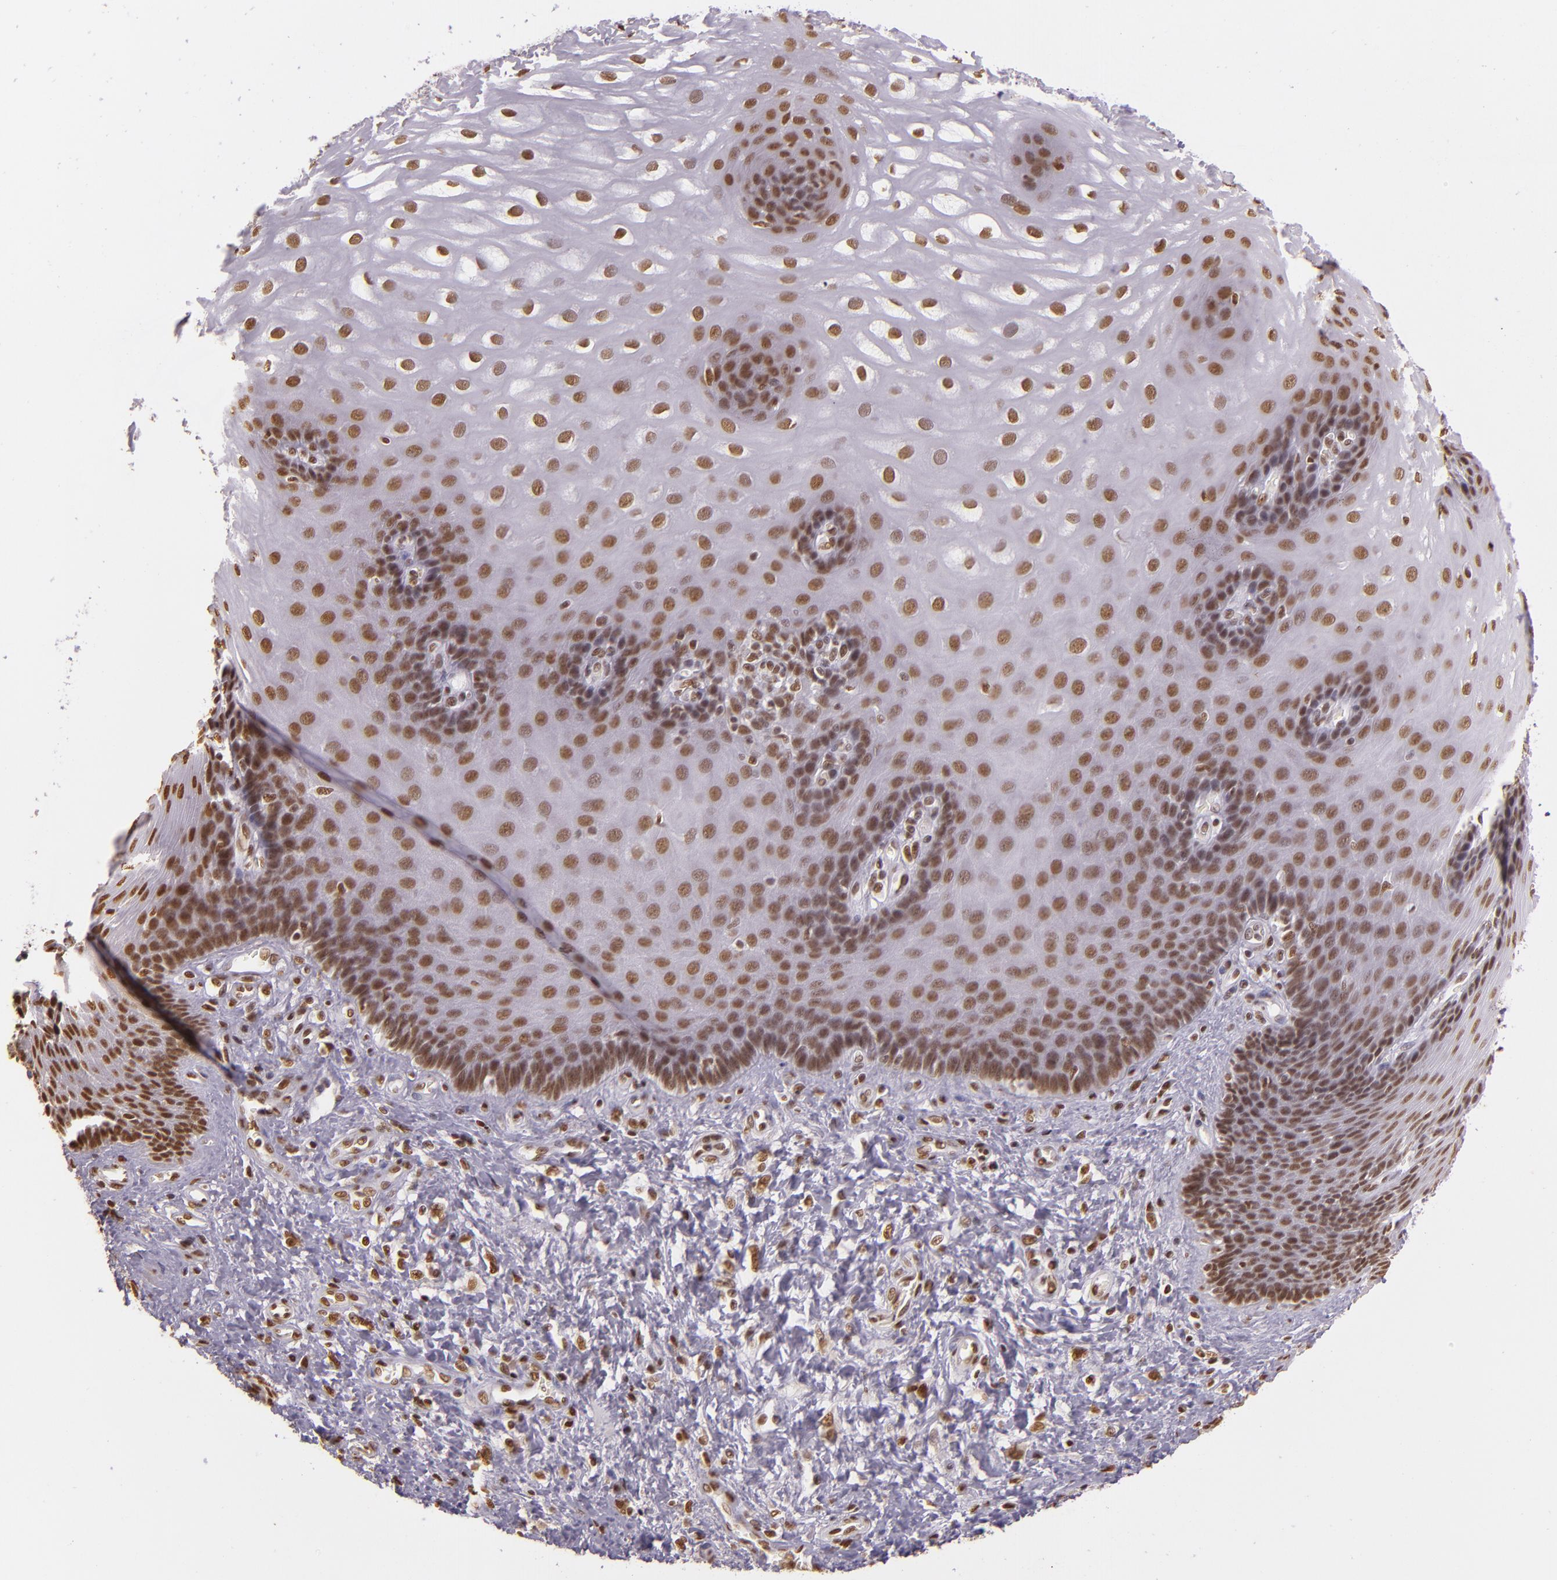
{"staining": {"intensity": "moderate", "quantity": ">75%", "location": "nuclear"}, "tissue": "esophagus", "cell_type": "Squamous epithelial cells", "image_type": "normal", "snomed": [{"axis": "morphology", "description": "Normal tissue, NOS"}, {"axis": "morphology", "description": "Adenocarcinoma, NOS"}, {"axis": "topography", "description": "Esophagus"}, {"axis": "topography", "description": "Stomach"}], "caption": "Approximately >75% of squamous epithelial cells in unremarkable esophagus exhibit moderate nuclear protein positivity as visualized by brown immunohistochemical staining.", "gene": "USF1", "patient": {"sex": "male", "age": 62}}